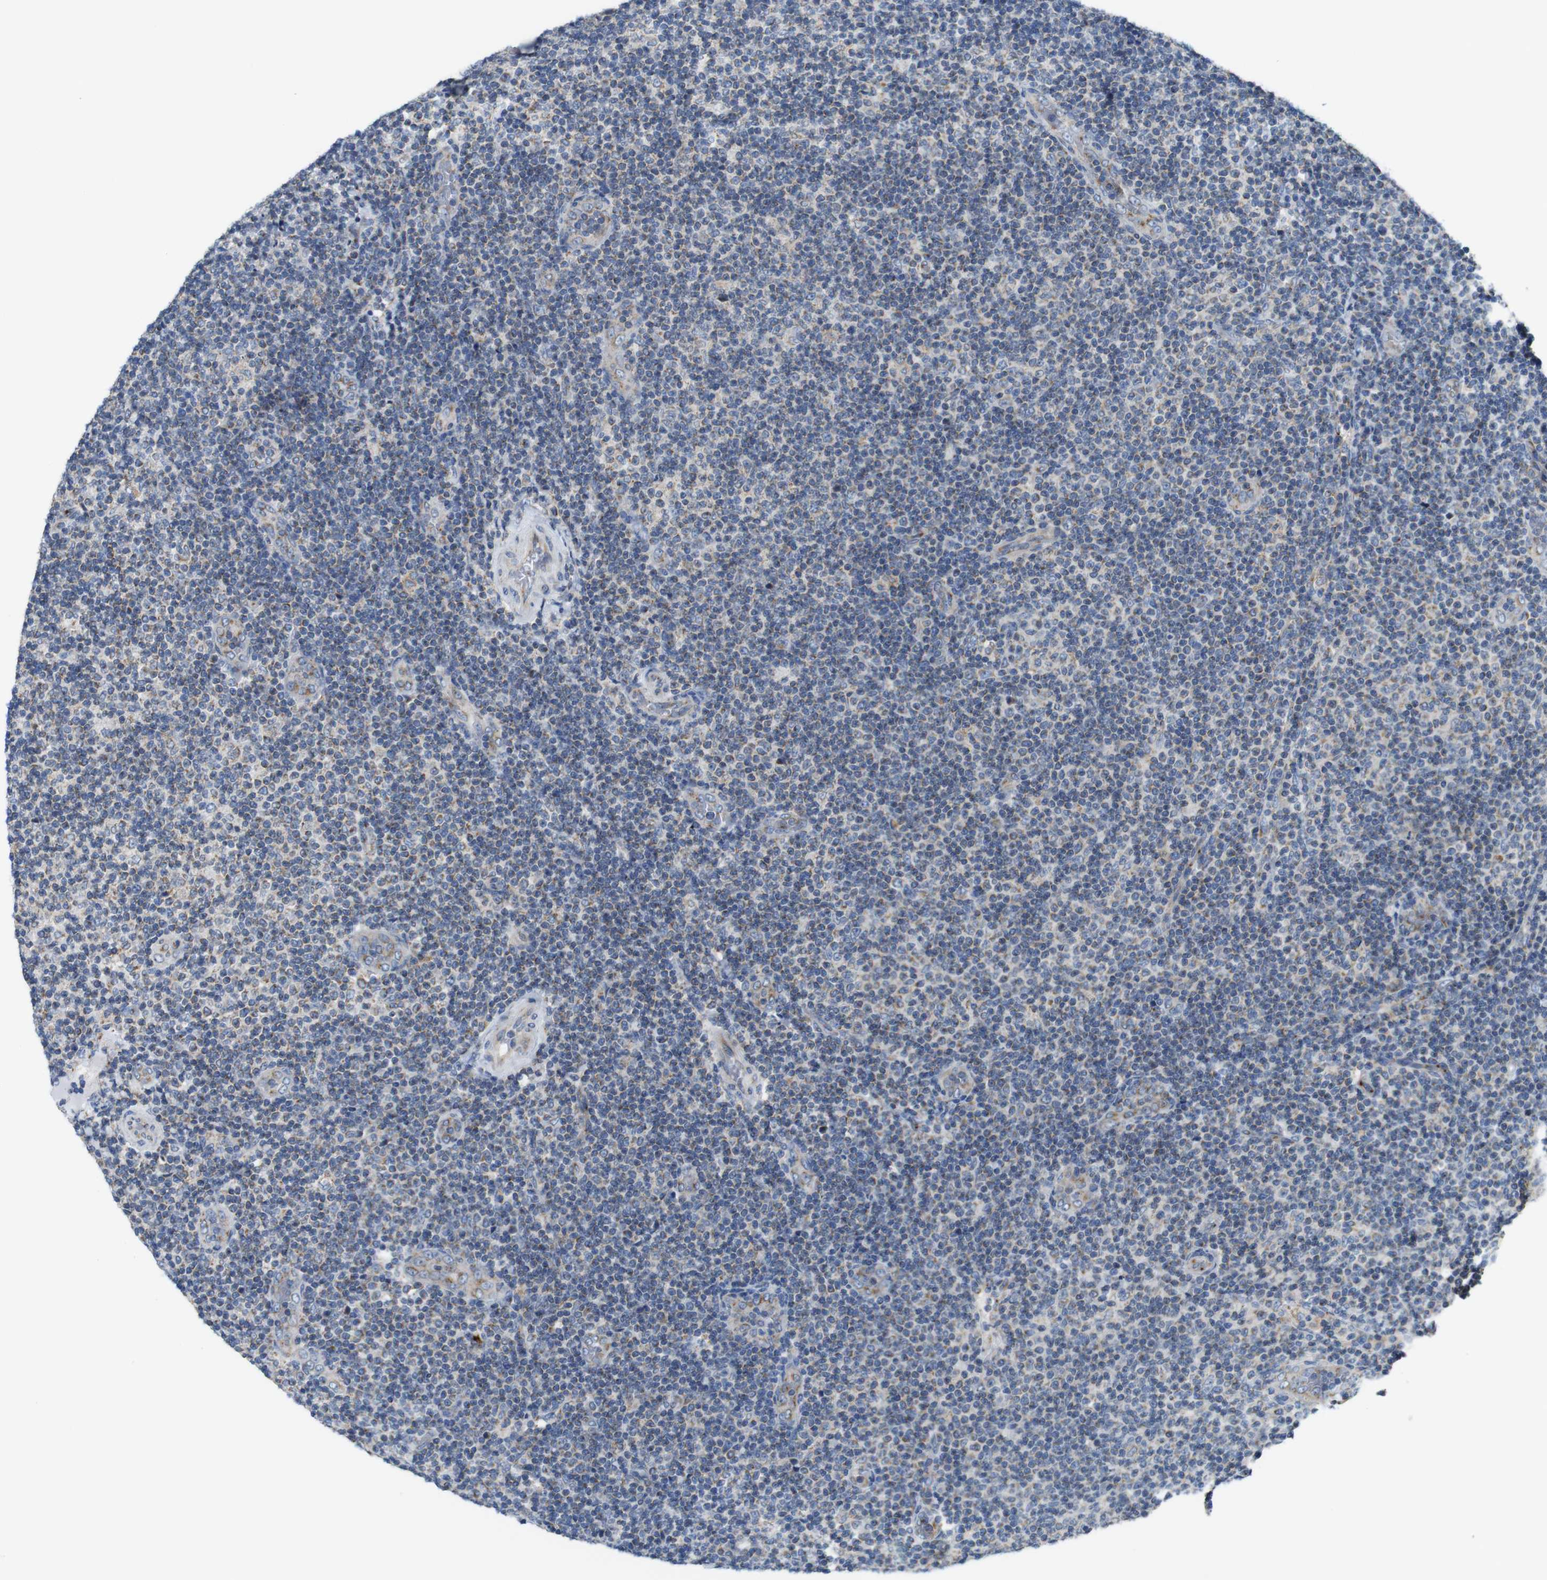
{"staining": {"intensity": "moderate", "quantity": ">75%", "location": "cytoplasmic/membranous"}, "tissue": "lymphoma", "cell_type": "Tumor cells", "image_type": "cancer", "snomed": [{"axis": "morphology", "description": "Malignant lymphoma, non-Hodgkin's type, Low grade"}, {"axis": "topography", "description": "Lymph node"}], "caption": "Immunohistochemistry histopathology image of neoplastic tissue: lymphoma stained using IHC exhibits medium levels of moderate protein expression localized specifically in the cytoplasmic/membranous of tumor cells, appearing as a cytoplasmic/membranous brown color.", "gene": "EFCAB14", "patient": {"sex": "male", "age": 83}}